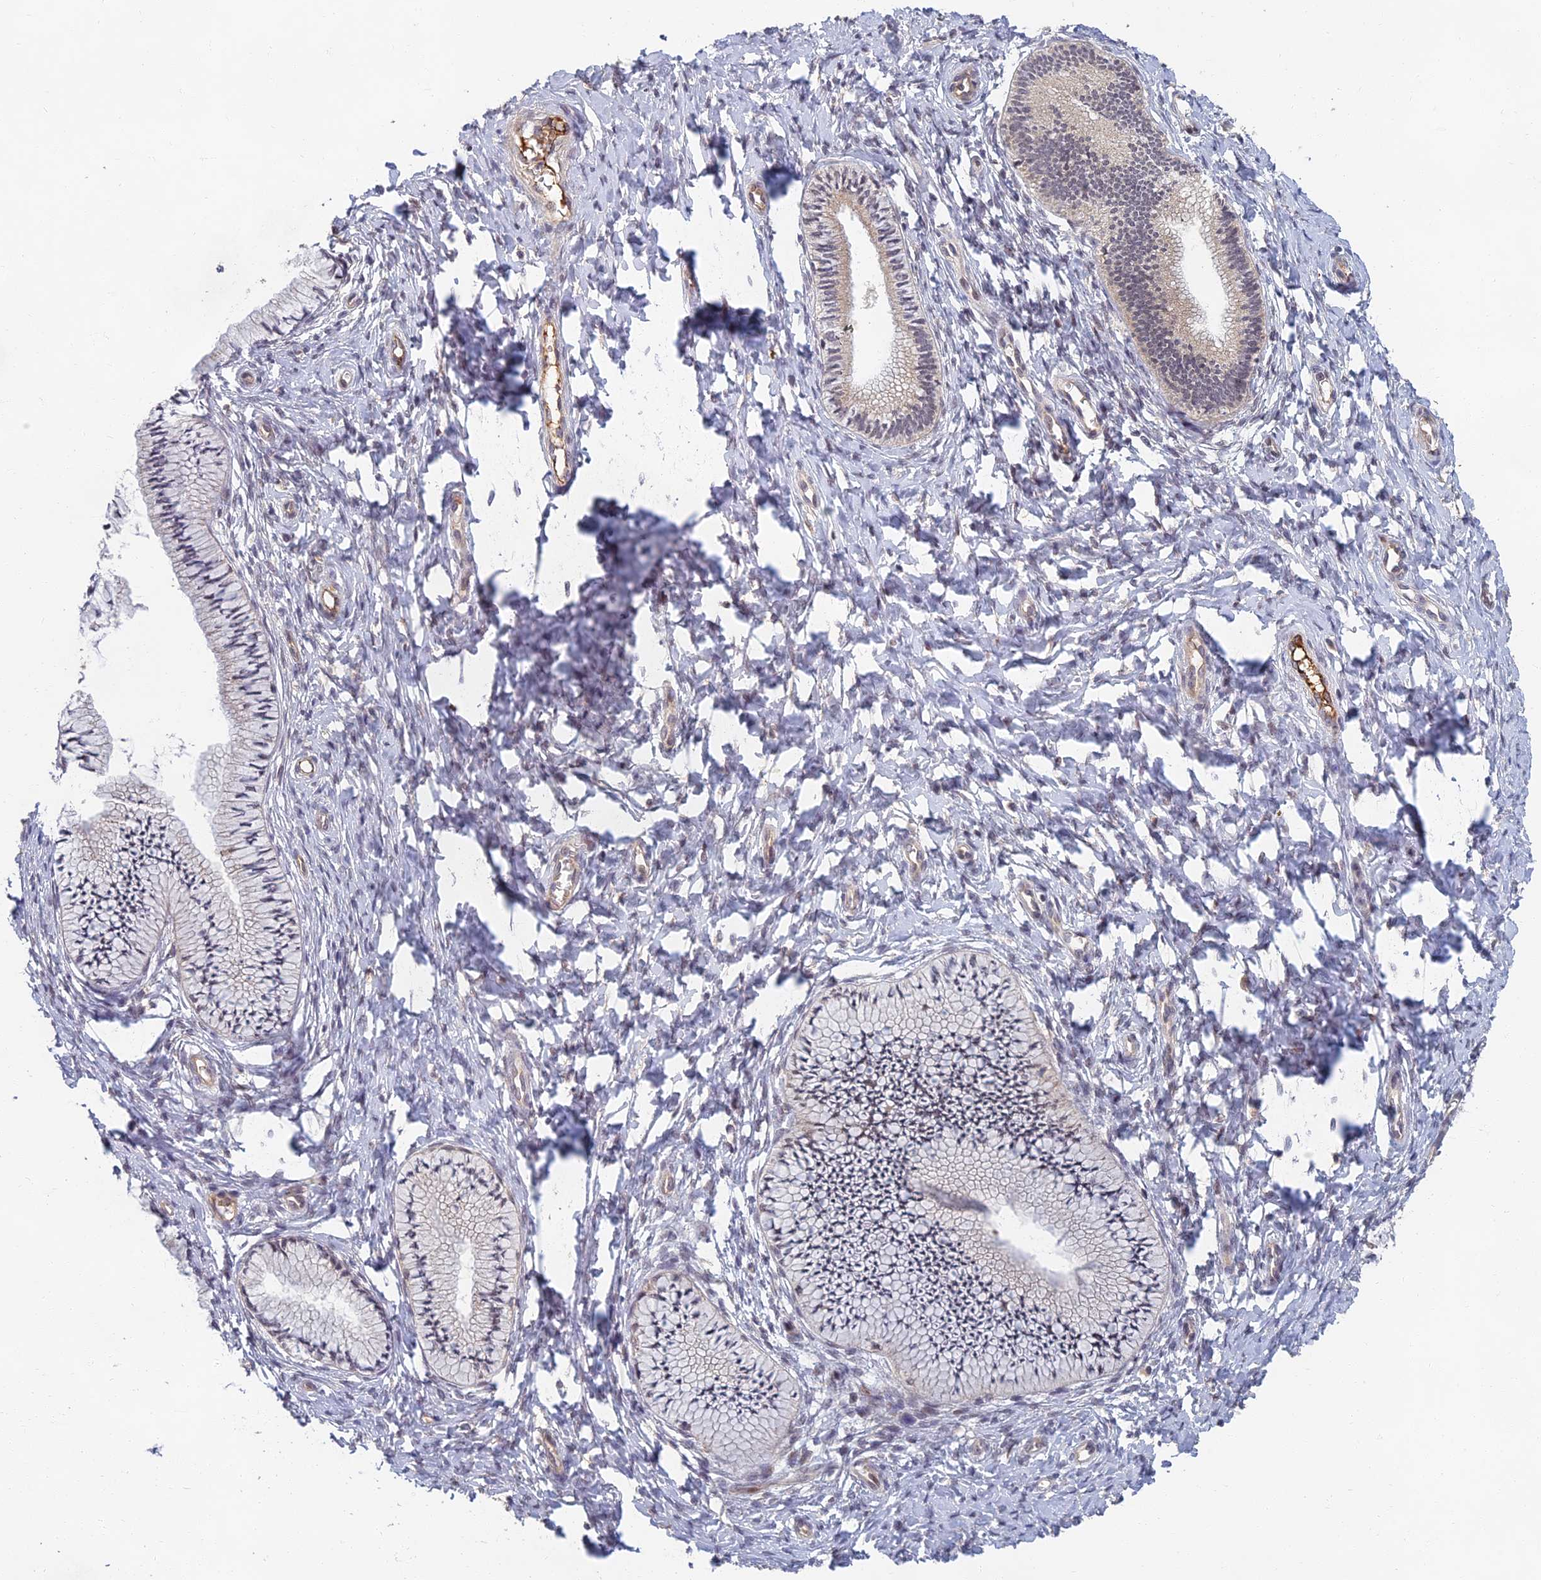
{"staining": {"intensity": "weak", "quantity": "<25%", "location": "cytoplasmic/membranous"}, "tissue": "cervix", "cell_type": "Glandular cells", "image_type": "normal", "snomed": [{"axis": "morphology", "description": "Normal tissue, NOS"}, {"axis": "topography", "description": "Cervix"}], "caption": "Normal cervix was stained to show a protein in brown. There is no significant staining in glandular cells. (DAB (3,3'-diaminobenzidine) immunohistochemistry (IHC), high magnification).", "gene": "EARS2", "patient": {"sex": "female", "age": 36}}